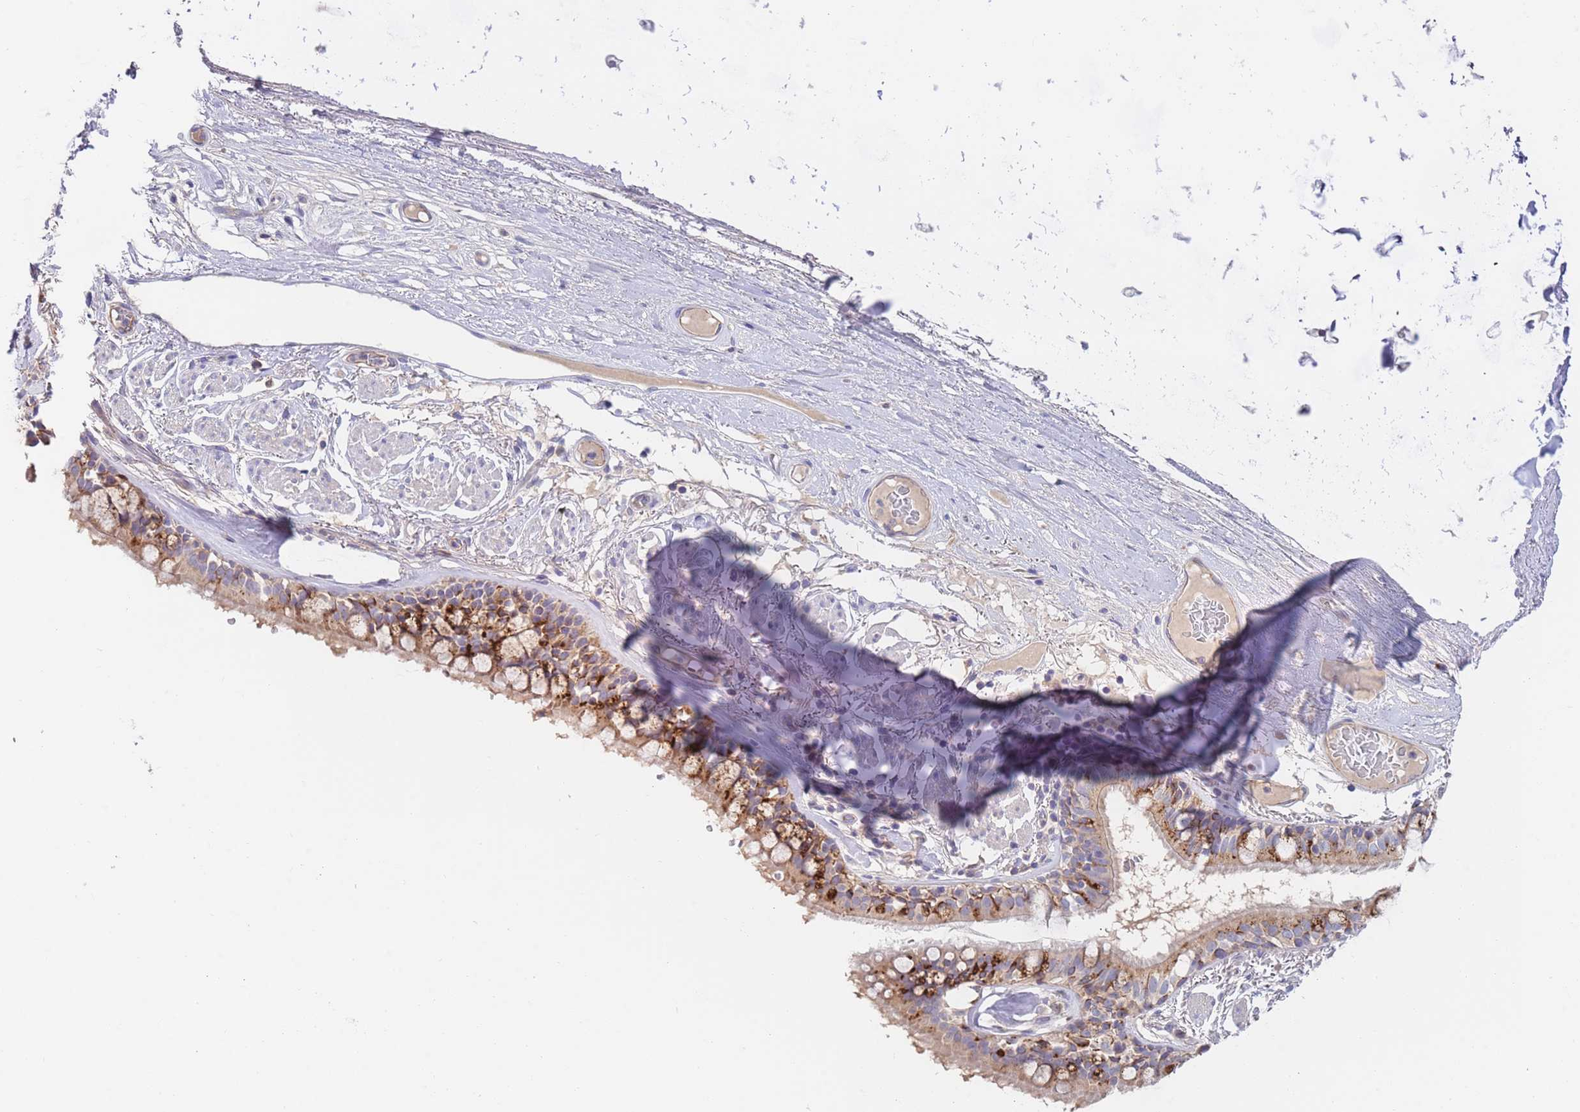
{"staining": {"intensity": "strong", "quantity": ">75%", "location": "cytoplasmic/membranous"}, "tissue": "bronchus", "cell_type": "Respiratory epithelial cells", "image_type": "normal", "snomed": [{"axis": "morphology", "description": "Normal tissue, NOS"}, {"axis": "topography", "description": "Bronchus"}], "caption": "Strong cytoplasmic/membranous positivity for a protein is appreciated in about >75% of respiratory epithelial cells of benign bronchus using immunohistochemistry (IHC).", "gene": "BORCS5", "patient": {"sex": "male", "age": 70}}